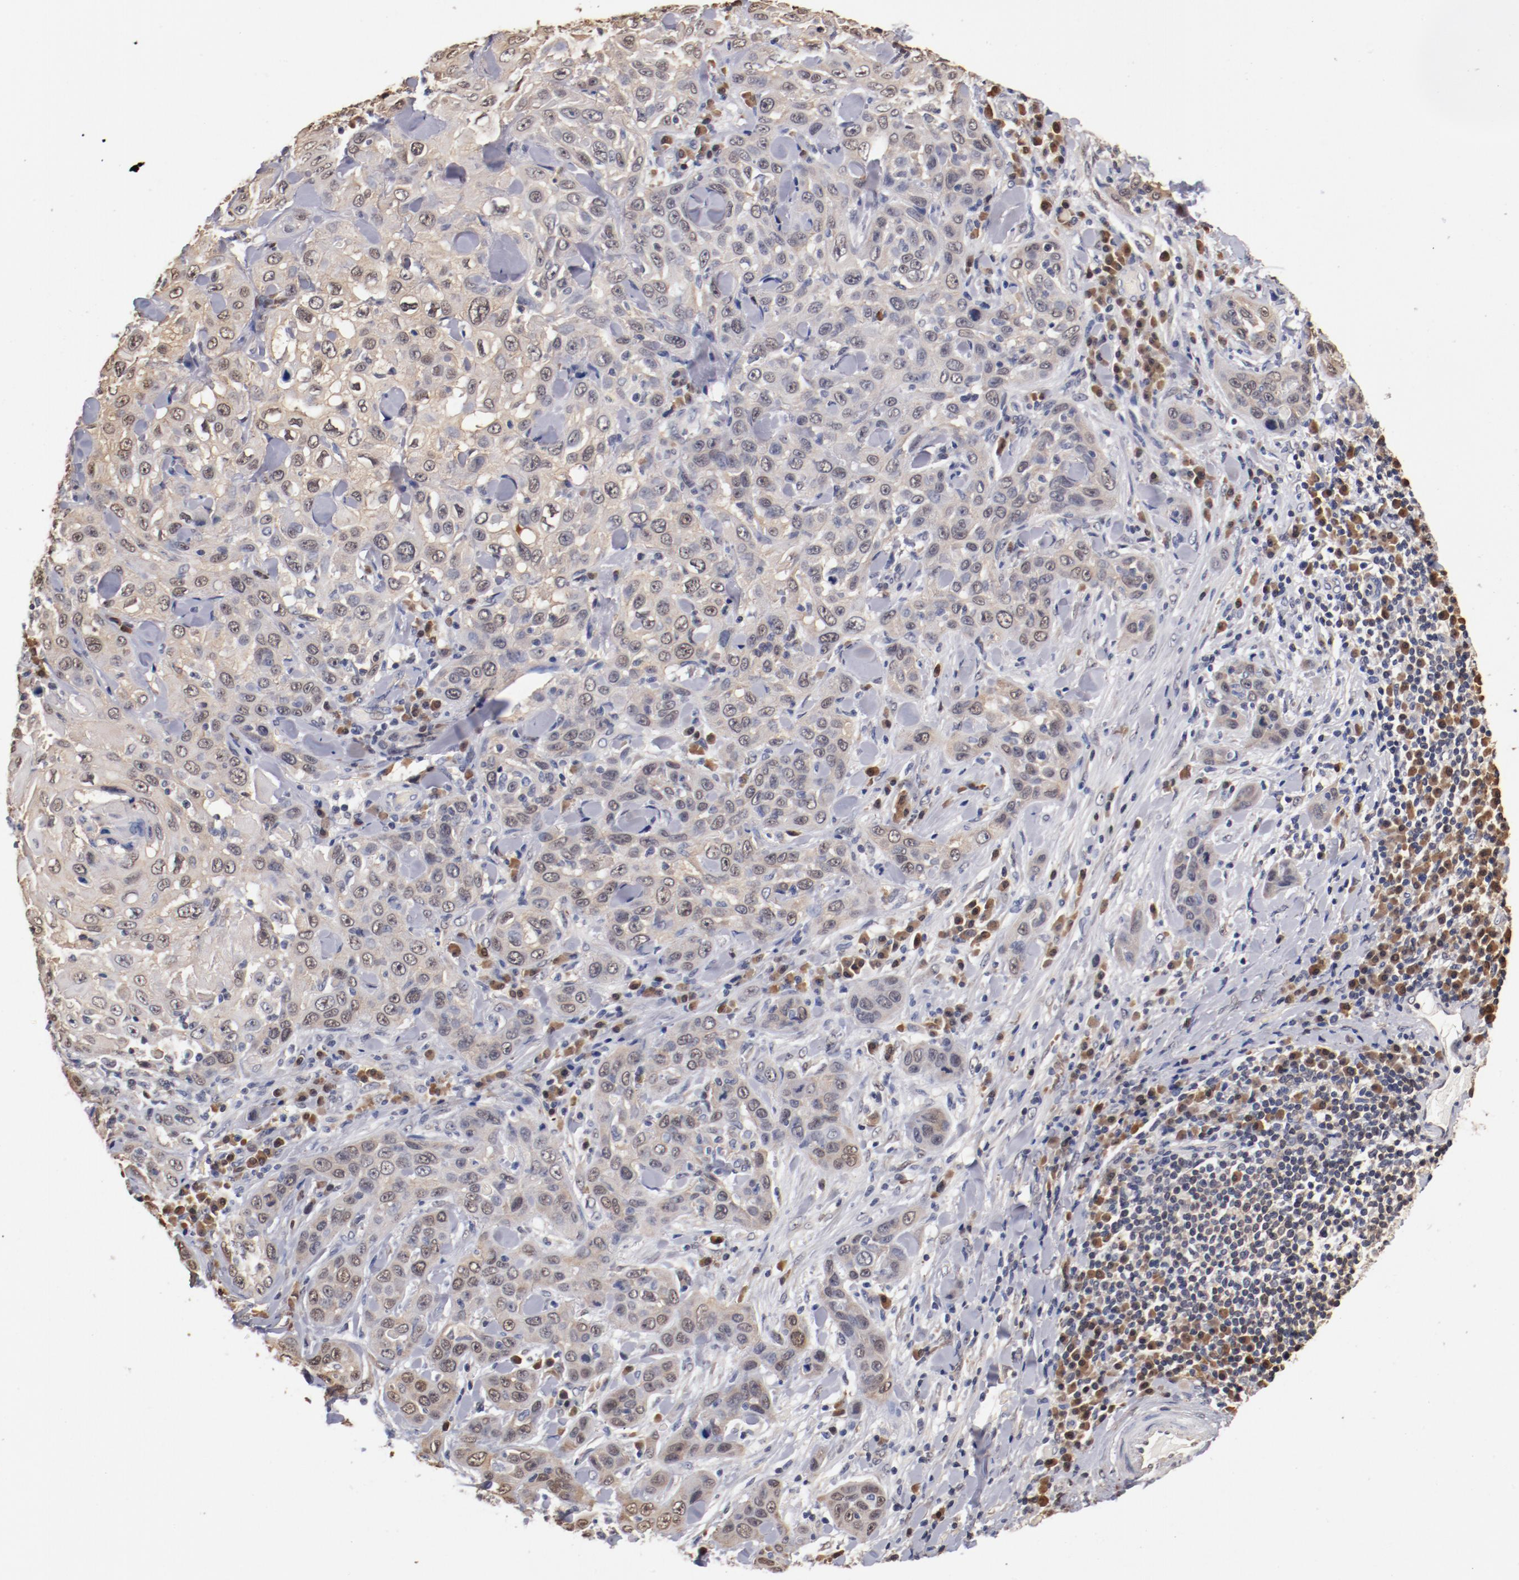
{"staining": {"intensity": "weak", "quantity": "25%-75%", "location": "cytoplasmic/membranous"}, "tissue": "skin cancer", "cell_type": "Tumor cells", "image_type": "cancer", "snomed": [{"axis": "morphology", "description": "Squamous cell carcinoma, NOS"}, {"axis": "topography", "description": "Skin"}], "caption": "IHC photomicrograph of human skin cancer stained for a protein (brown), which displays low levels of weak cytoplasmic/membranous positivity in approximately 25%-75% of tumor cells.", "gene": "MIF", "patient": {"sex": "male", "age": 84}}